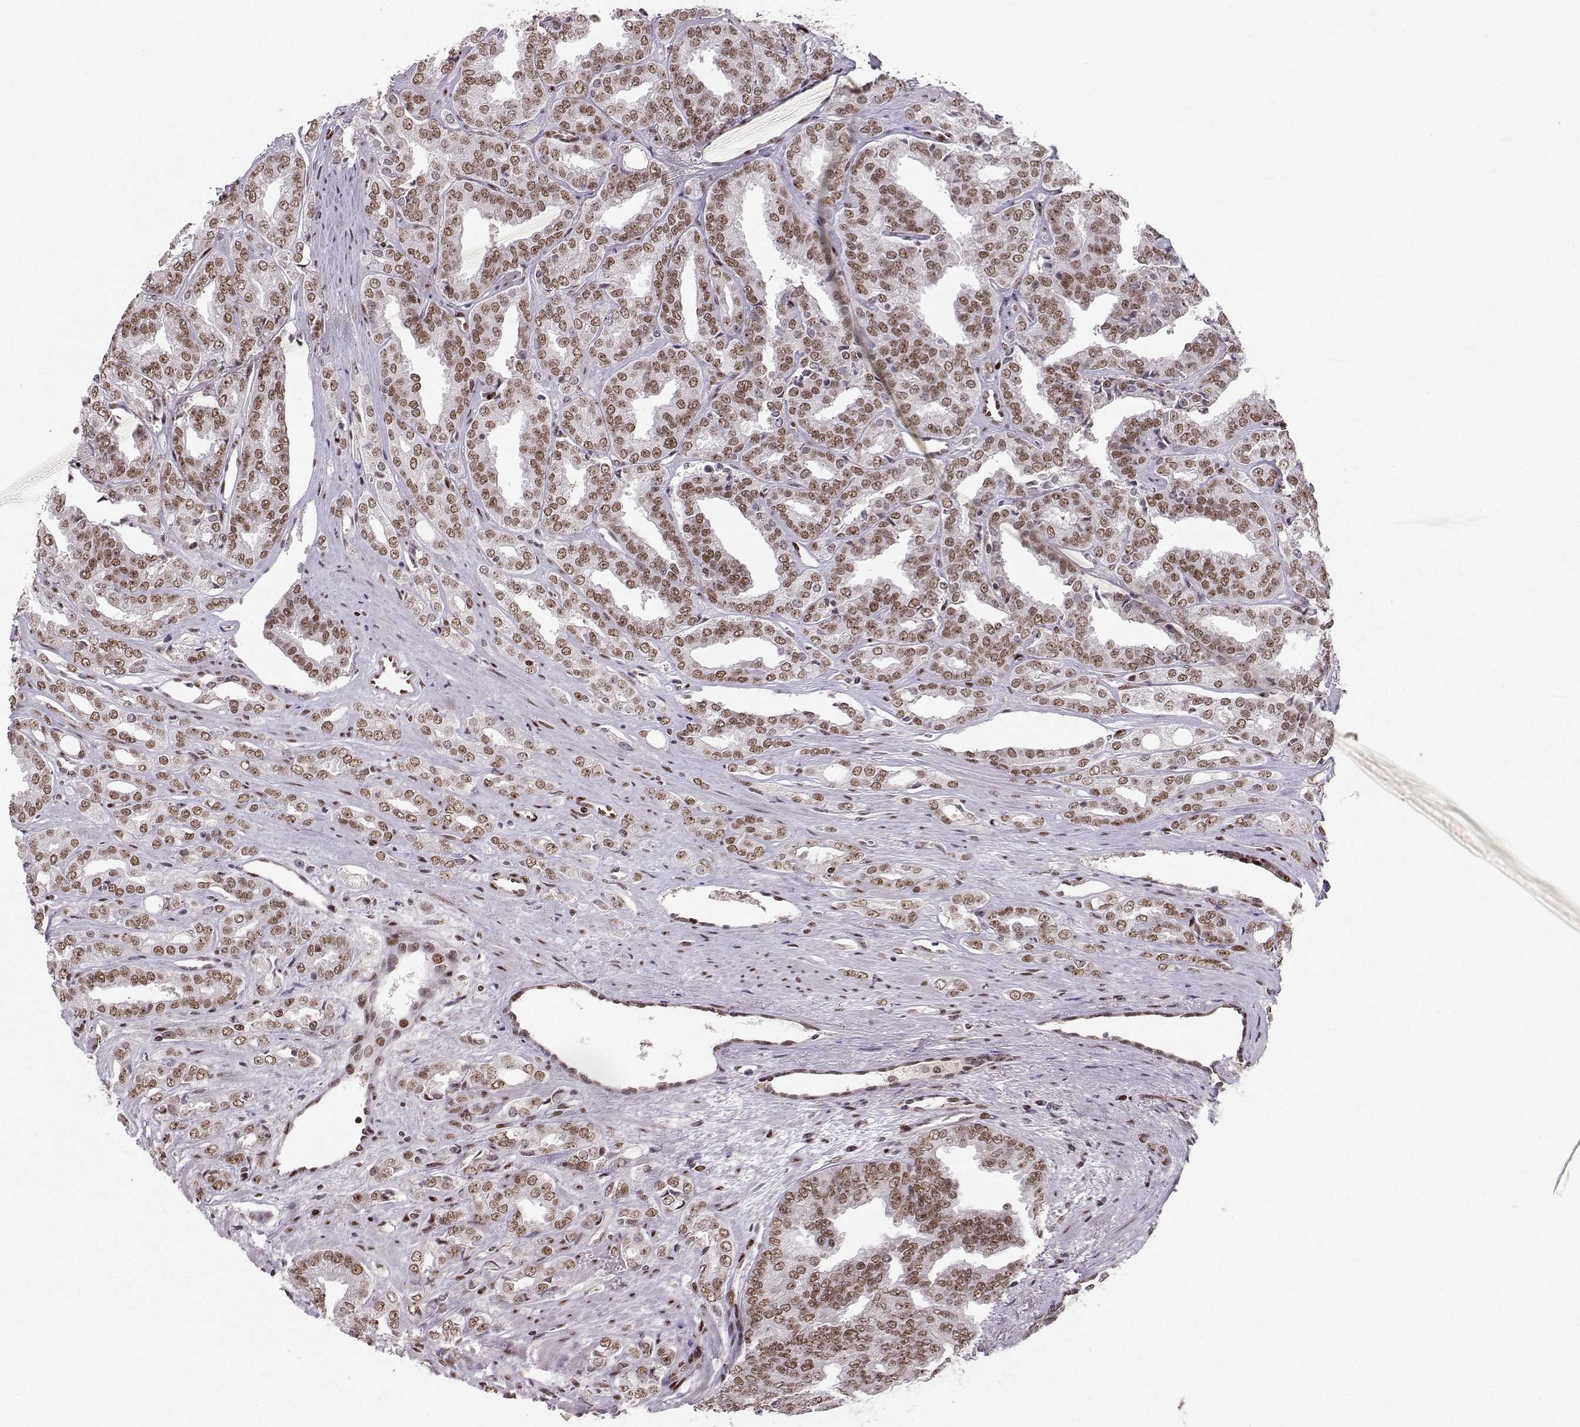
{"staining": {"intensity": "moderate", "quantity": ">75%", "location": "nuclear"}, "tissue": "prostate cancer", "cell_type": "Tumor cells", "image_type": "cancer", "snomed": [{"axis": "morphology", "description": "Adenocarcinoma, NOS"}, {"axis": "morphology", "description": "Adenocarcinoma, High grade"}, {"axis": "topography", "description": "Prostate"}], "caption": "A high-resolution image shows immunohistochemistry staining of prostate adenocarcinoma (high-grade), which displays moderate nuclear staining in about >75% of tumor cells.", "gene": "SNAPC2", "patient": {"sex": "male", "age": 70}}